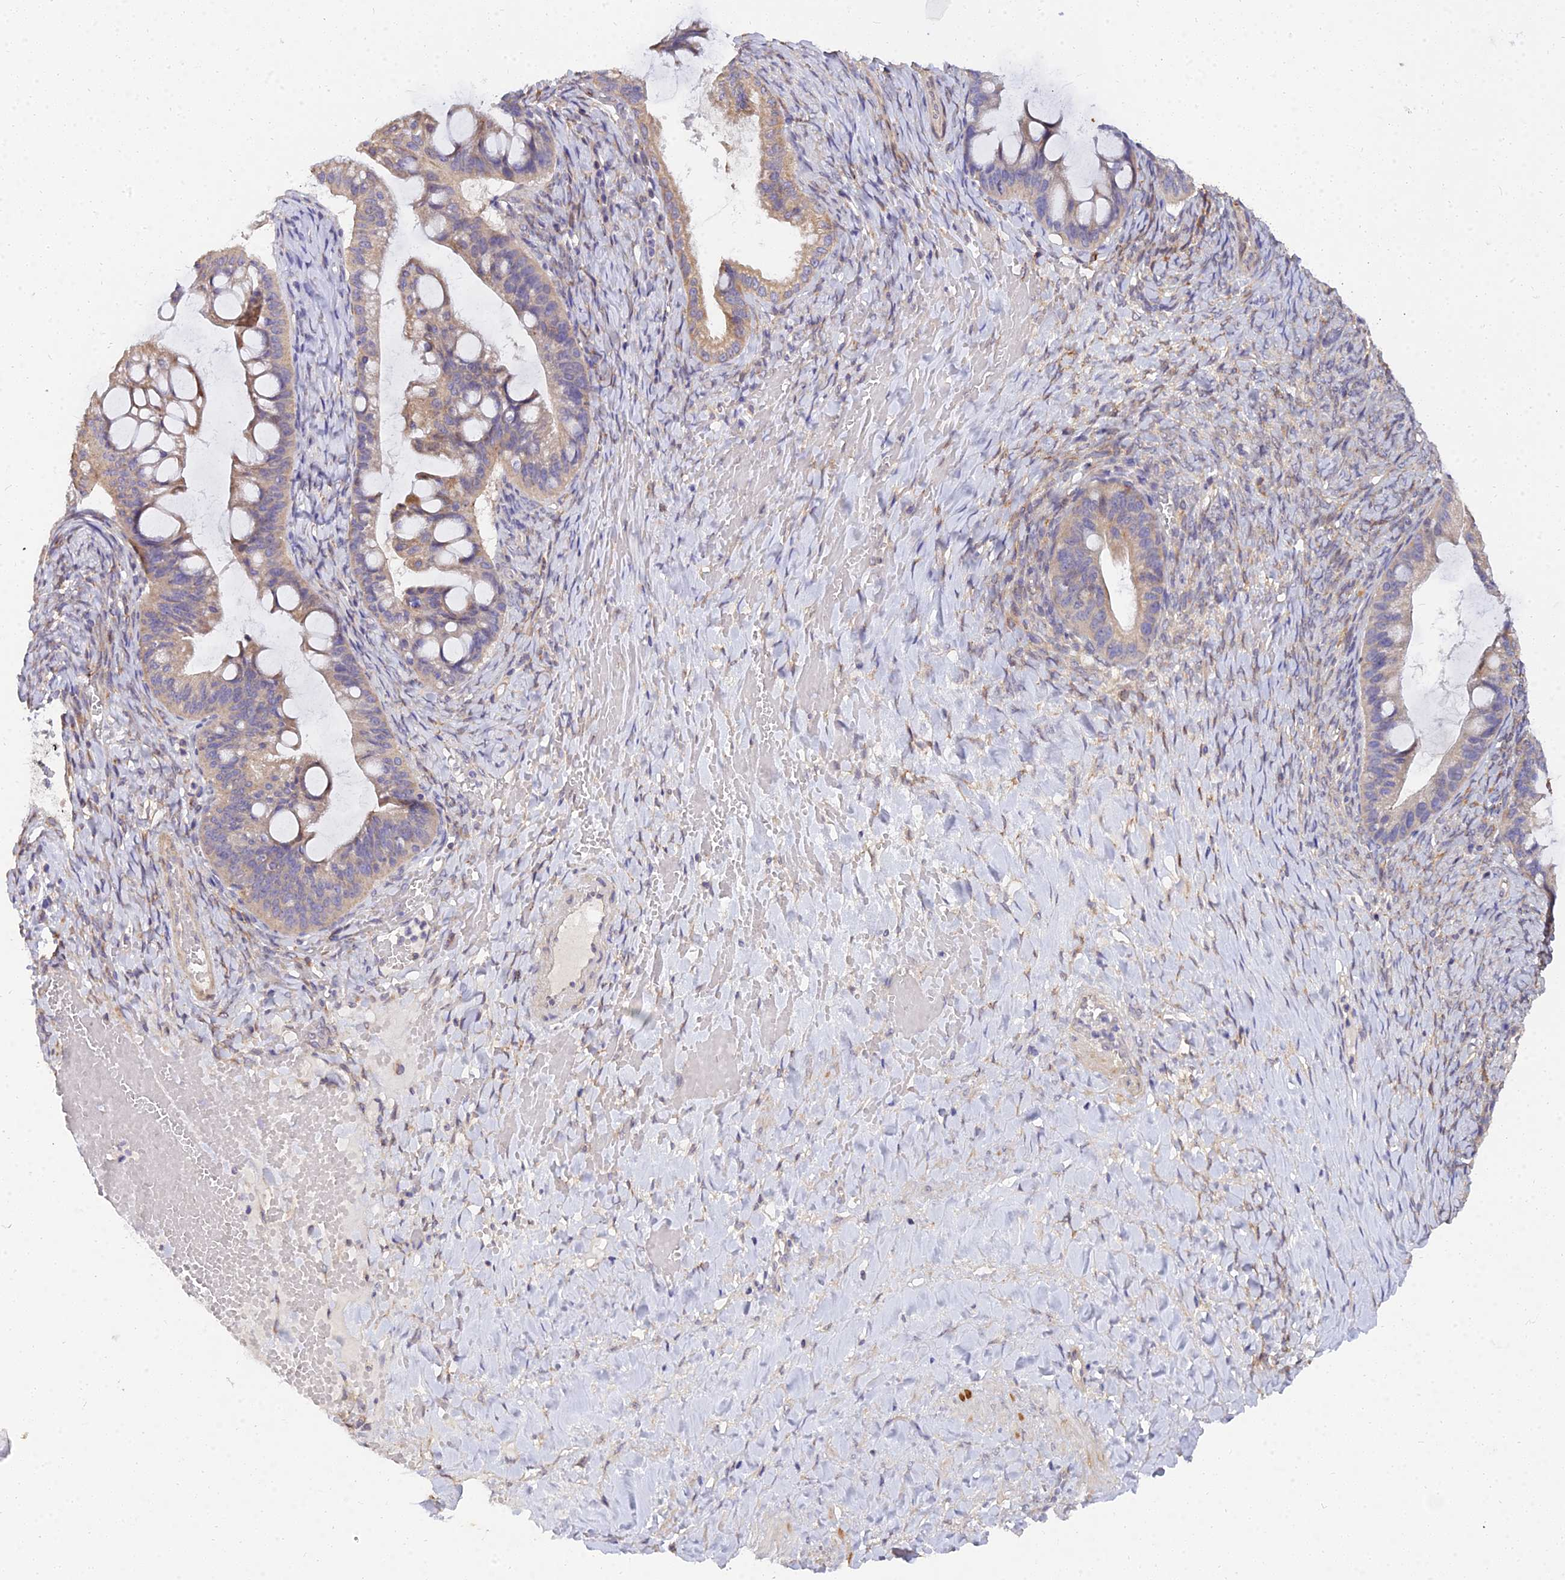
{"staining": {"intensity": "weak", "quantity": ">75%", "location": "cytoplasmic/membranous"}, "tissue": "ovarian cancer", "cell_type": "Tumor cells", "image_type": "cancer", "snomed": [{"axis": "morphology", "description": "Cystadenocarcinoma, mucinous, NOS"}, {"axis": "topography", "description": "Ovary"}], "caption": "High-power microscopy captured an IHC image of mucinous cystadenocarcinoma (ovarian), revealing weak cytoplasmic/membranous expression in approximately >75% of tumor cells.", "gene": "ARL8B", "patient": {"sex": "female", "age": 73}}